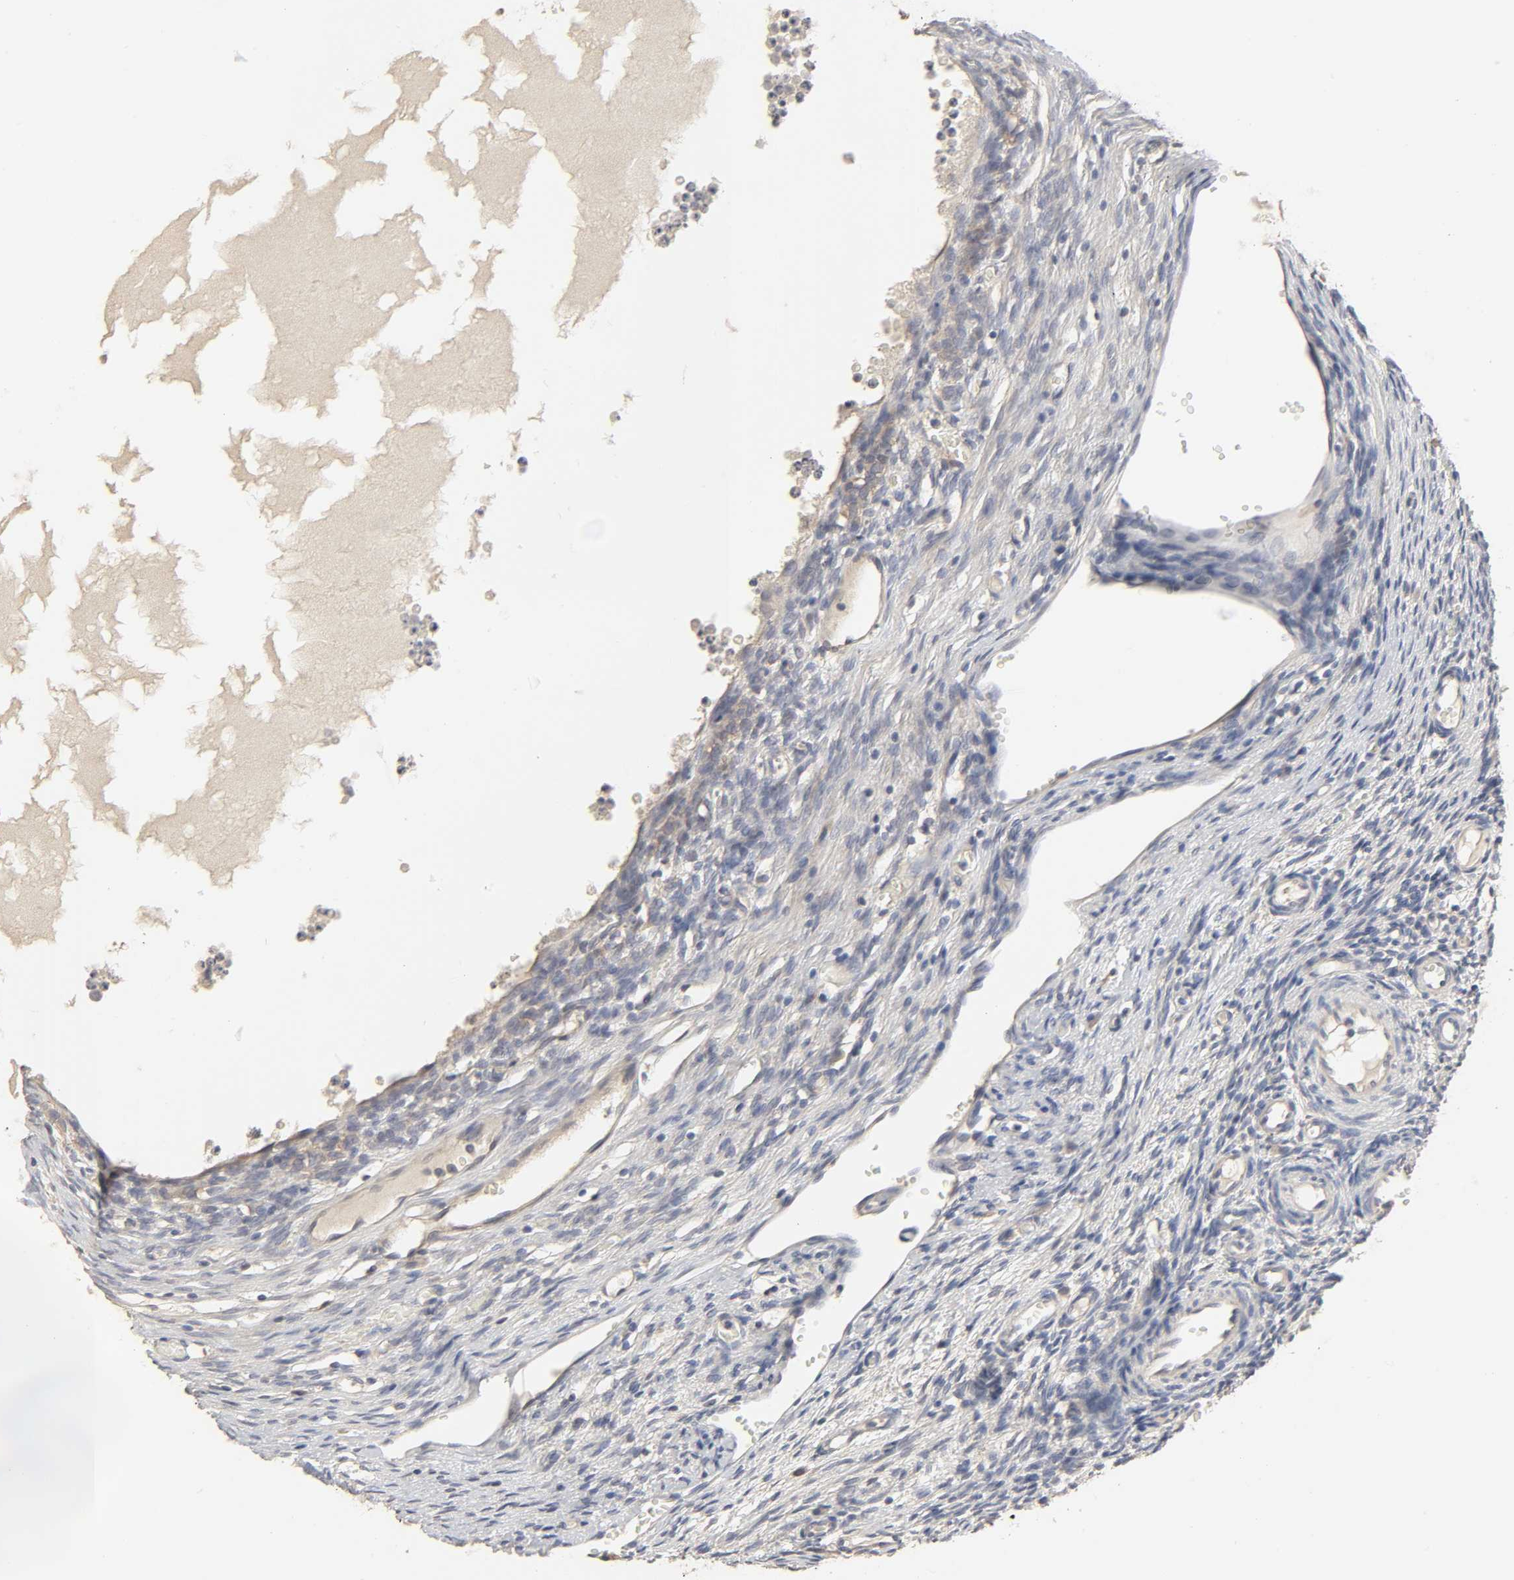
{"staining": {"intensity": "negative", "quantity": "none", "location": "none"}, "tissue": "ovary", "cell_type": "Ovarian stroma cells", "image_type": "normal", "snomed": [{"axis": "morphology", "description": "Normal tissue, NOS"}, {"axis": "topography", "description": "Ovary"}], "caption": "Immunohistochemistry (IHC) histopathology image of unremarkable ovary: human ovary stained with DAB (3,3'-diaminobenzidine) demonstrates no significant protein positivity in ovarian stroma cells.", "gene": "SLC10A2", "patient": {"sex": "female", "age": 35}}